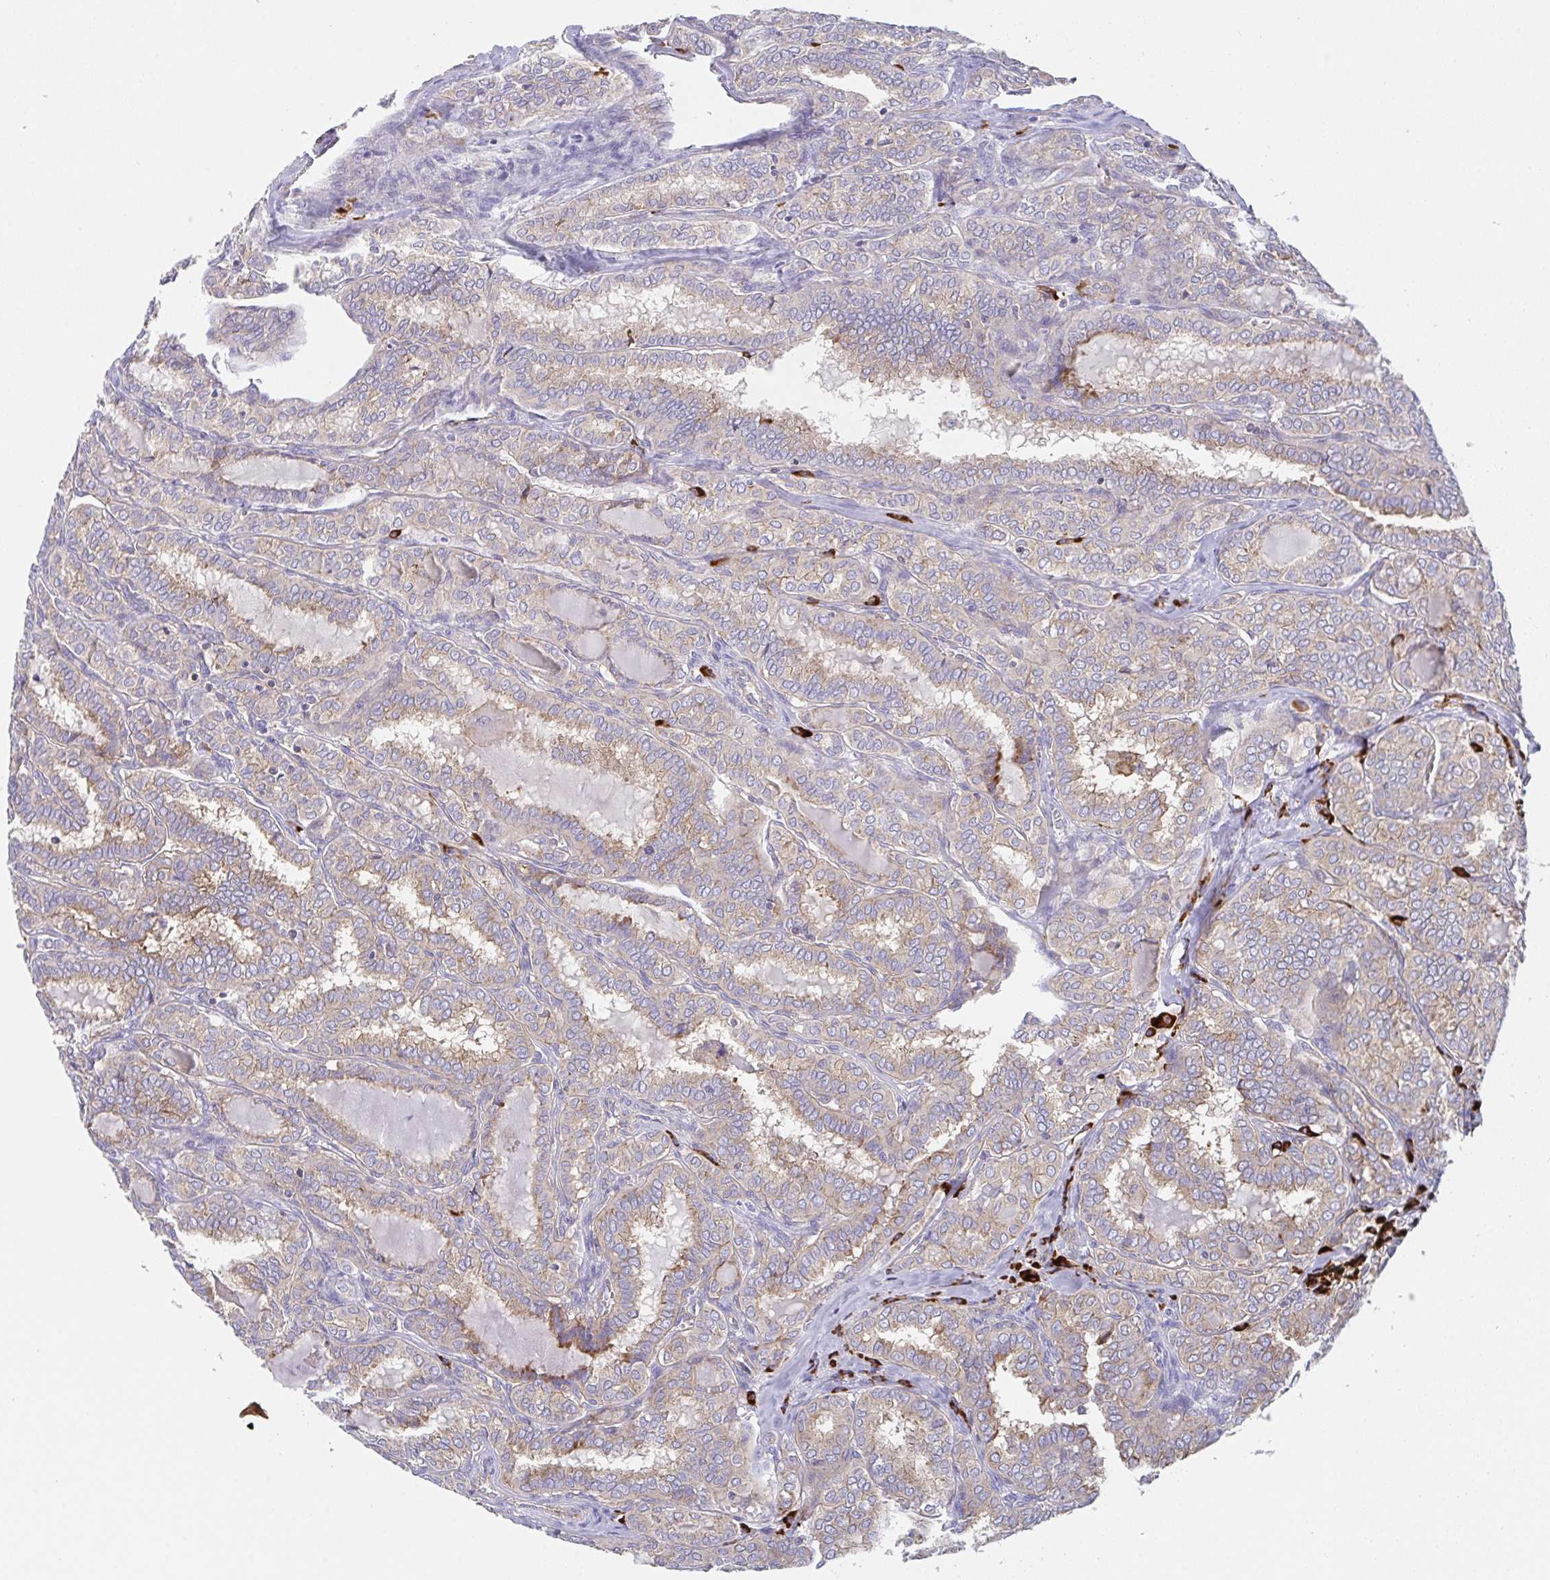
{"staining": {"intensity": "weak", "quantity": "25%-75%", "location": "cytoplasmic/membranous"}, "tissue": "thyroid cancer", "cell_type": "Tumor cells", "image_type": "cancer", "snomed": [{"axis": "morphology", "description": "Papillary adenocarcinoma, NOS"}, {"axis": "topography", "description": "Thyroid gland"}], "caption": "Immunohistochemical staining of human papillary adenocarcinoma (thyroid) exhibits weak cytoplasmic/membranous protein staining in approximately 25%-75% of tumor cells.", "gene": "YARS2", "patient": {"sex": "female", "age": 30}}